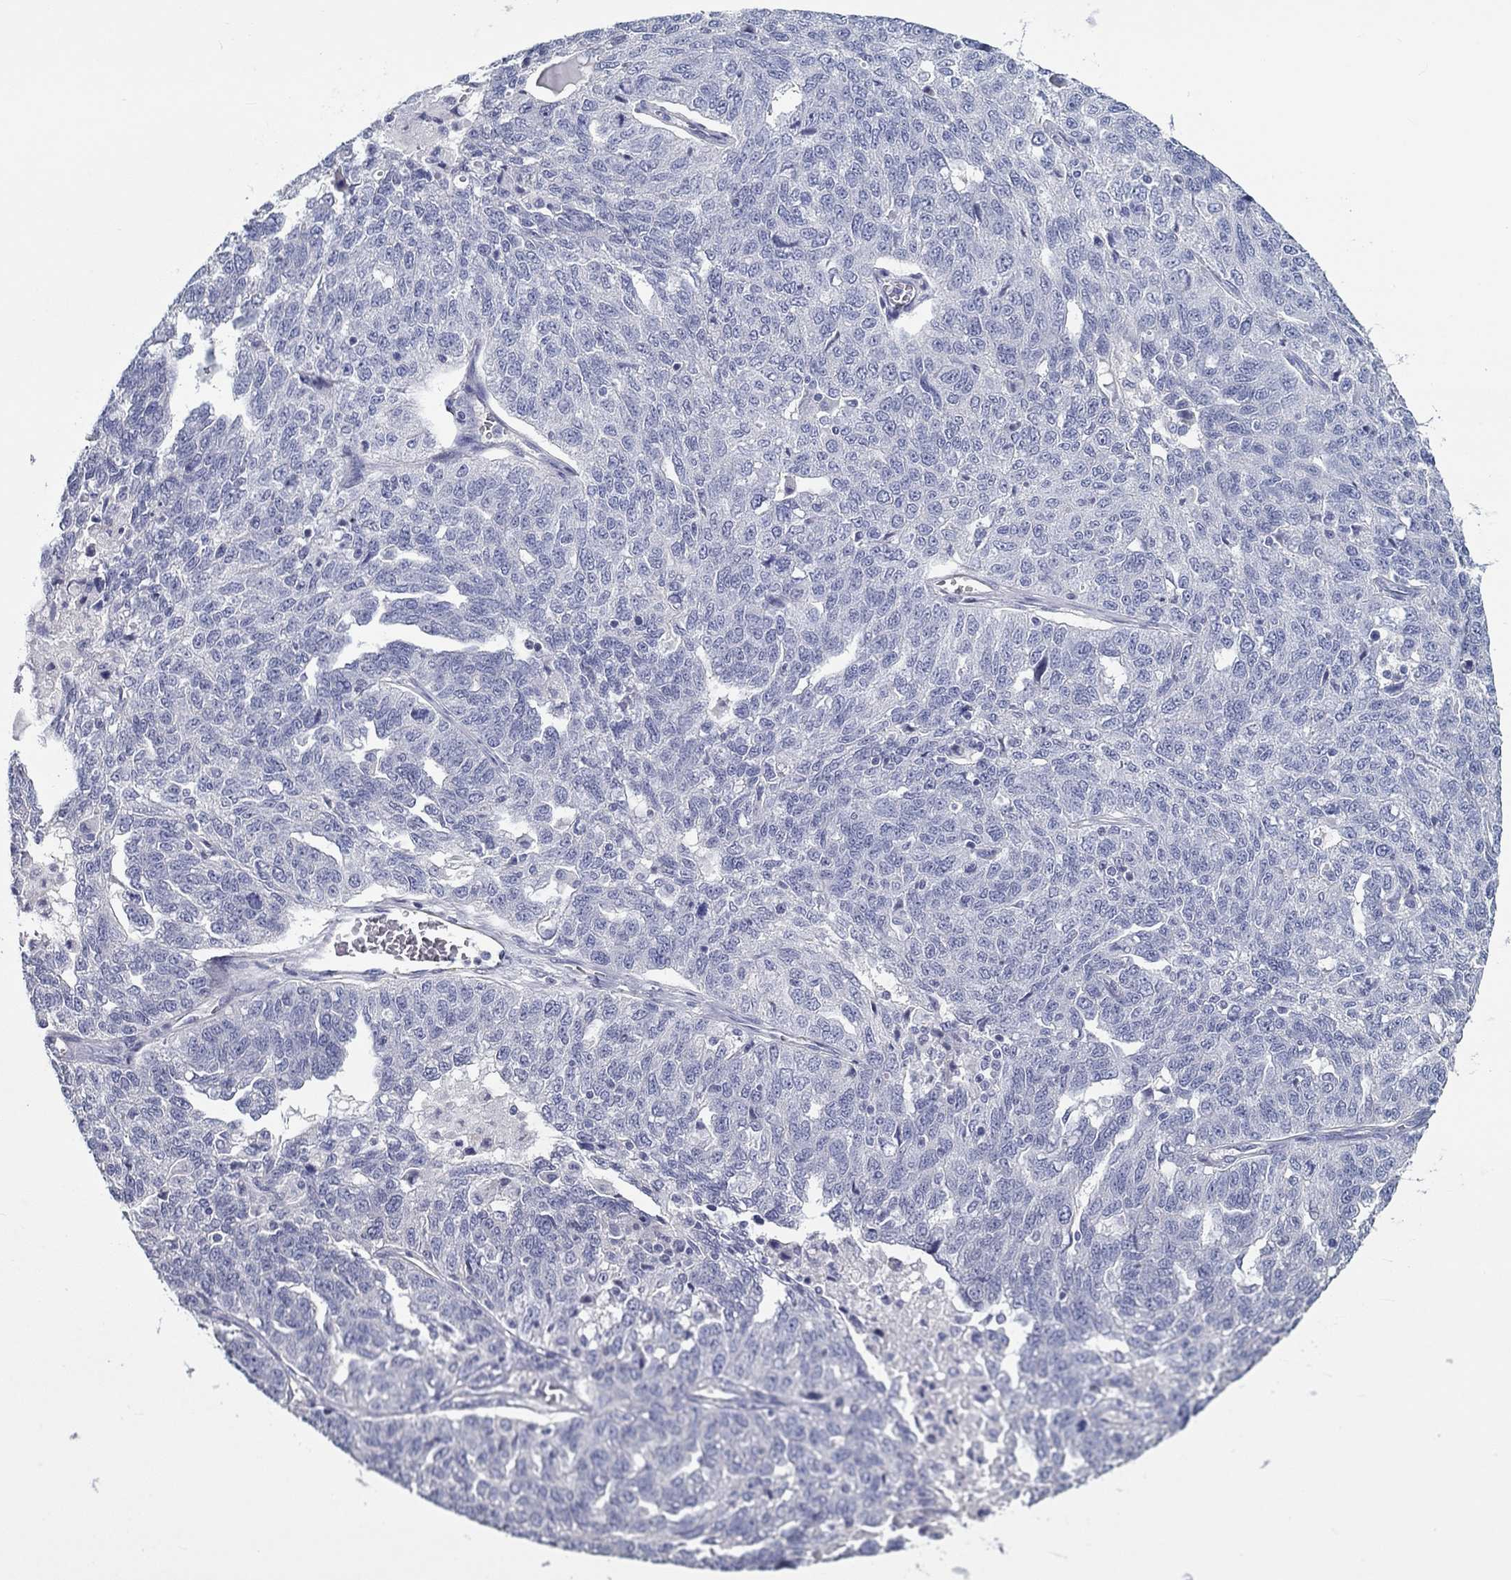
{"staining": {"intensity": "negative", "quantity": "none", "location": "none"}, "tissue": "ovarian cancer", "cell_type": "Tumor cells", "image_type": "cancer", "snomed": [{"axis": "morphology", "description": "Cystadenocarcinoma, serous, NOS"}, {"axis": "topography", "description": "Ovary"}], "caption": "Immunohistochemistry (IHC) micrograph of human ovarian cancer (serous cystadenocarcinoma) stained for a protein (brown), which exhibits no positivity in tumor cells.", "gene": "CRYGD", "patient": {"sex": "female", "age": 71}}